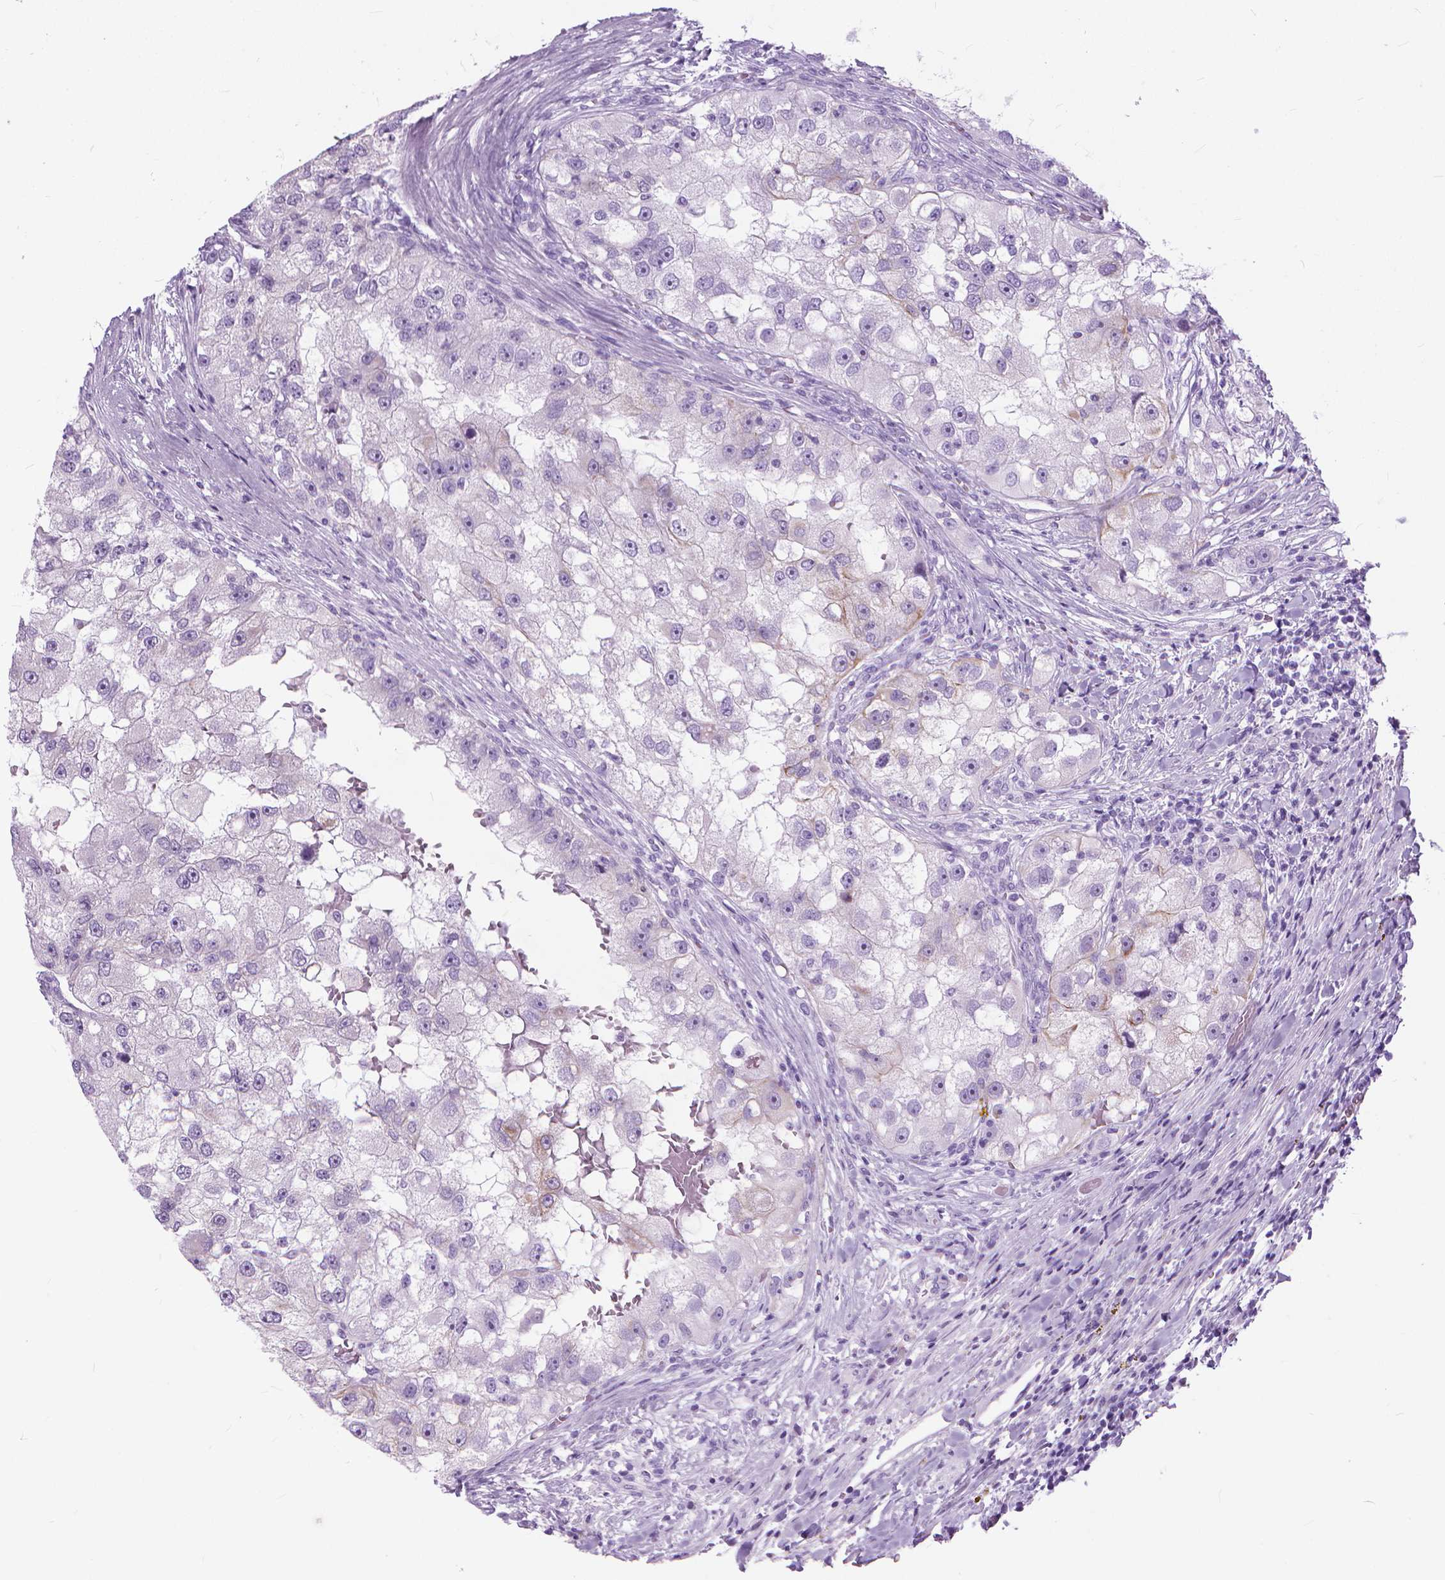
{"staining": {"intensity": "negative", "quantity": "none", "location": "none"}, "tissue": "renal cancer", "cell_type": "Tumor cells", "image_type": "cancer", "snomed": [{"axis": "morphology", "description": "Adenocarcinoma, NOS"}, {"axis": "topography", "description": "Kidney"}], "caption": "DAB (3,3'-diaminobenzidine) immunohistochemical staining of human renal cancer (adenocarcinoma) displays no significant staining in tumor cells.", "gene": "HTR2B", "patient": {"sex": "male", "age": 63}}